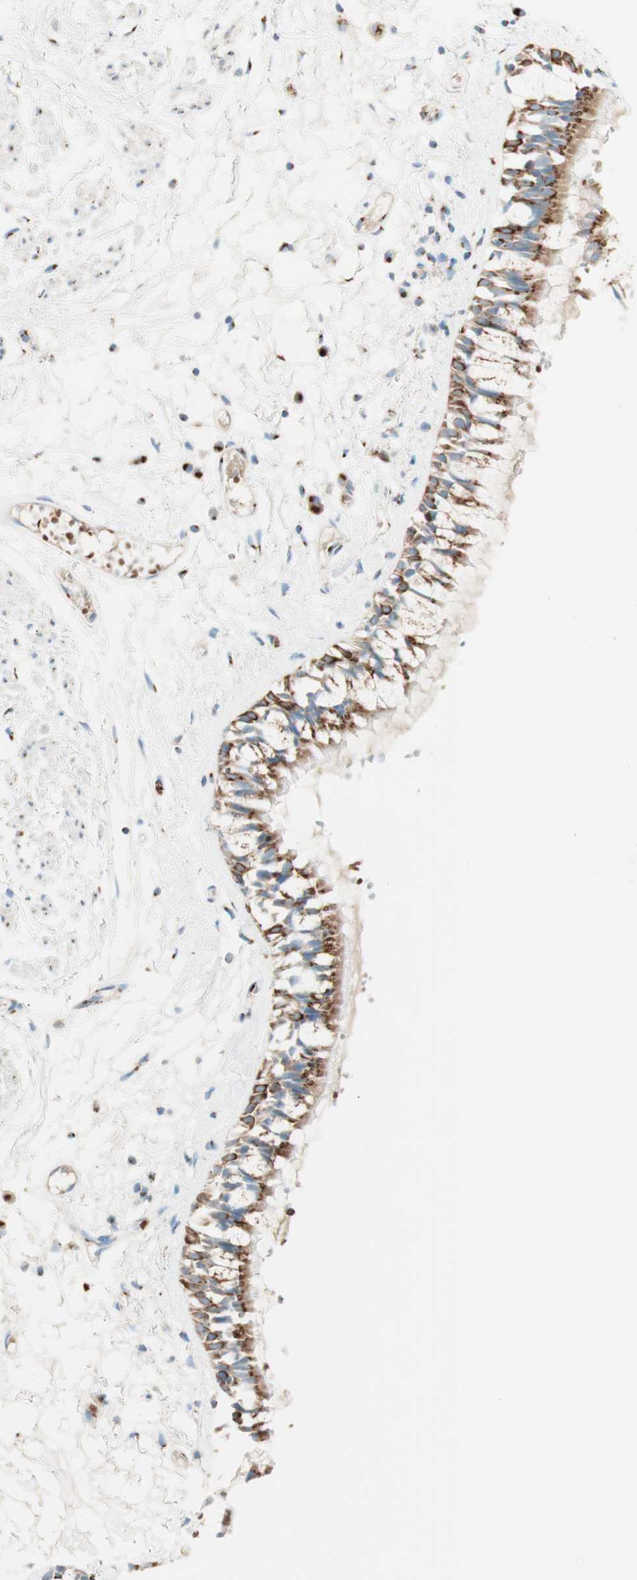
{"staining": {"intensity": "strong", "quantity": ">75%", "location": "cytoplasmic/membranous"}, "tissue": "bronchus", "cell_type": "Respiratory epithelial cells", "image_type": "normal", "snomed": [{"axis": "morphology", "description": "Normal tissue, NOS"}, {"axis": "morphology", "description": "Inflammation, NOS"}, {"axis": "topography", "description": "Cartilage tissue"}, {"axis": "topography", "description": "Lung"}], "caption": "Benign bronchus was stained to show a protein in brown. There is high levels of strong cytoplasmic/membranous positivity in about >75% of respiratory epithelial cells.", "gene": "GOLGB1", "patient": {"sex": "male", "age": 71}}